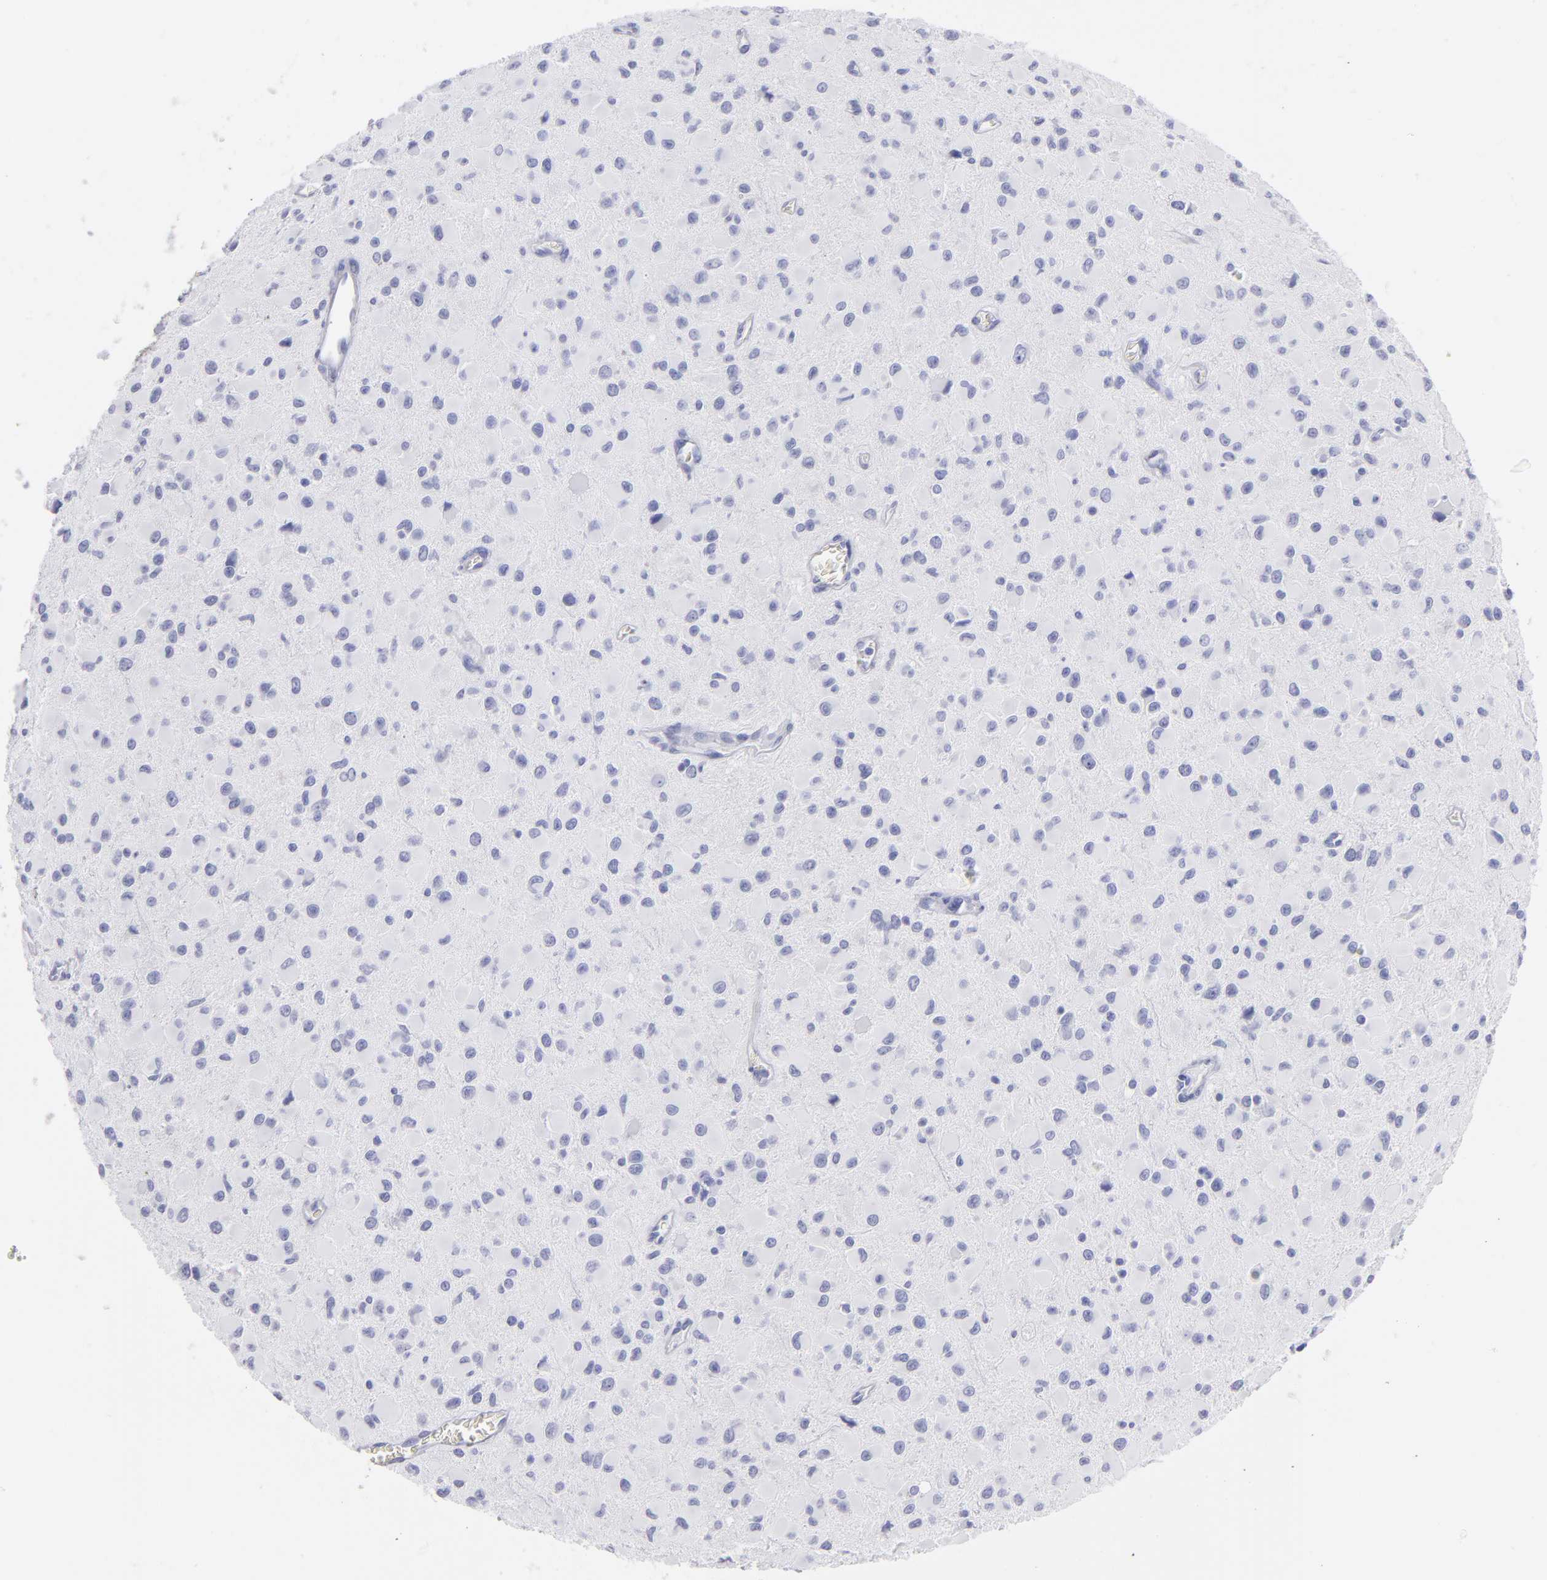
{"staining": {"intensity": "negative", "quantity": "none", "location": "none"}, "tissue": "glioma", "cell_type": "Tumor cells", "image_type": "cancer", "snomed": [{"axis": "morphology", "description": "Glioma, malignant, Low grade"}, {"axis": "topography", "description": "Brain"}], "caption": "Glioma stained for a protein using IHC reveals no staining tumor cells.", "gene": "MB", "patient": {"sex": "male", "age": 42}}